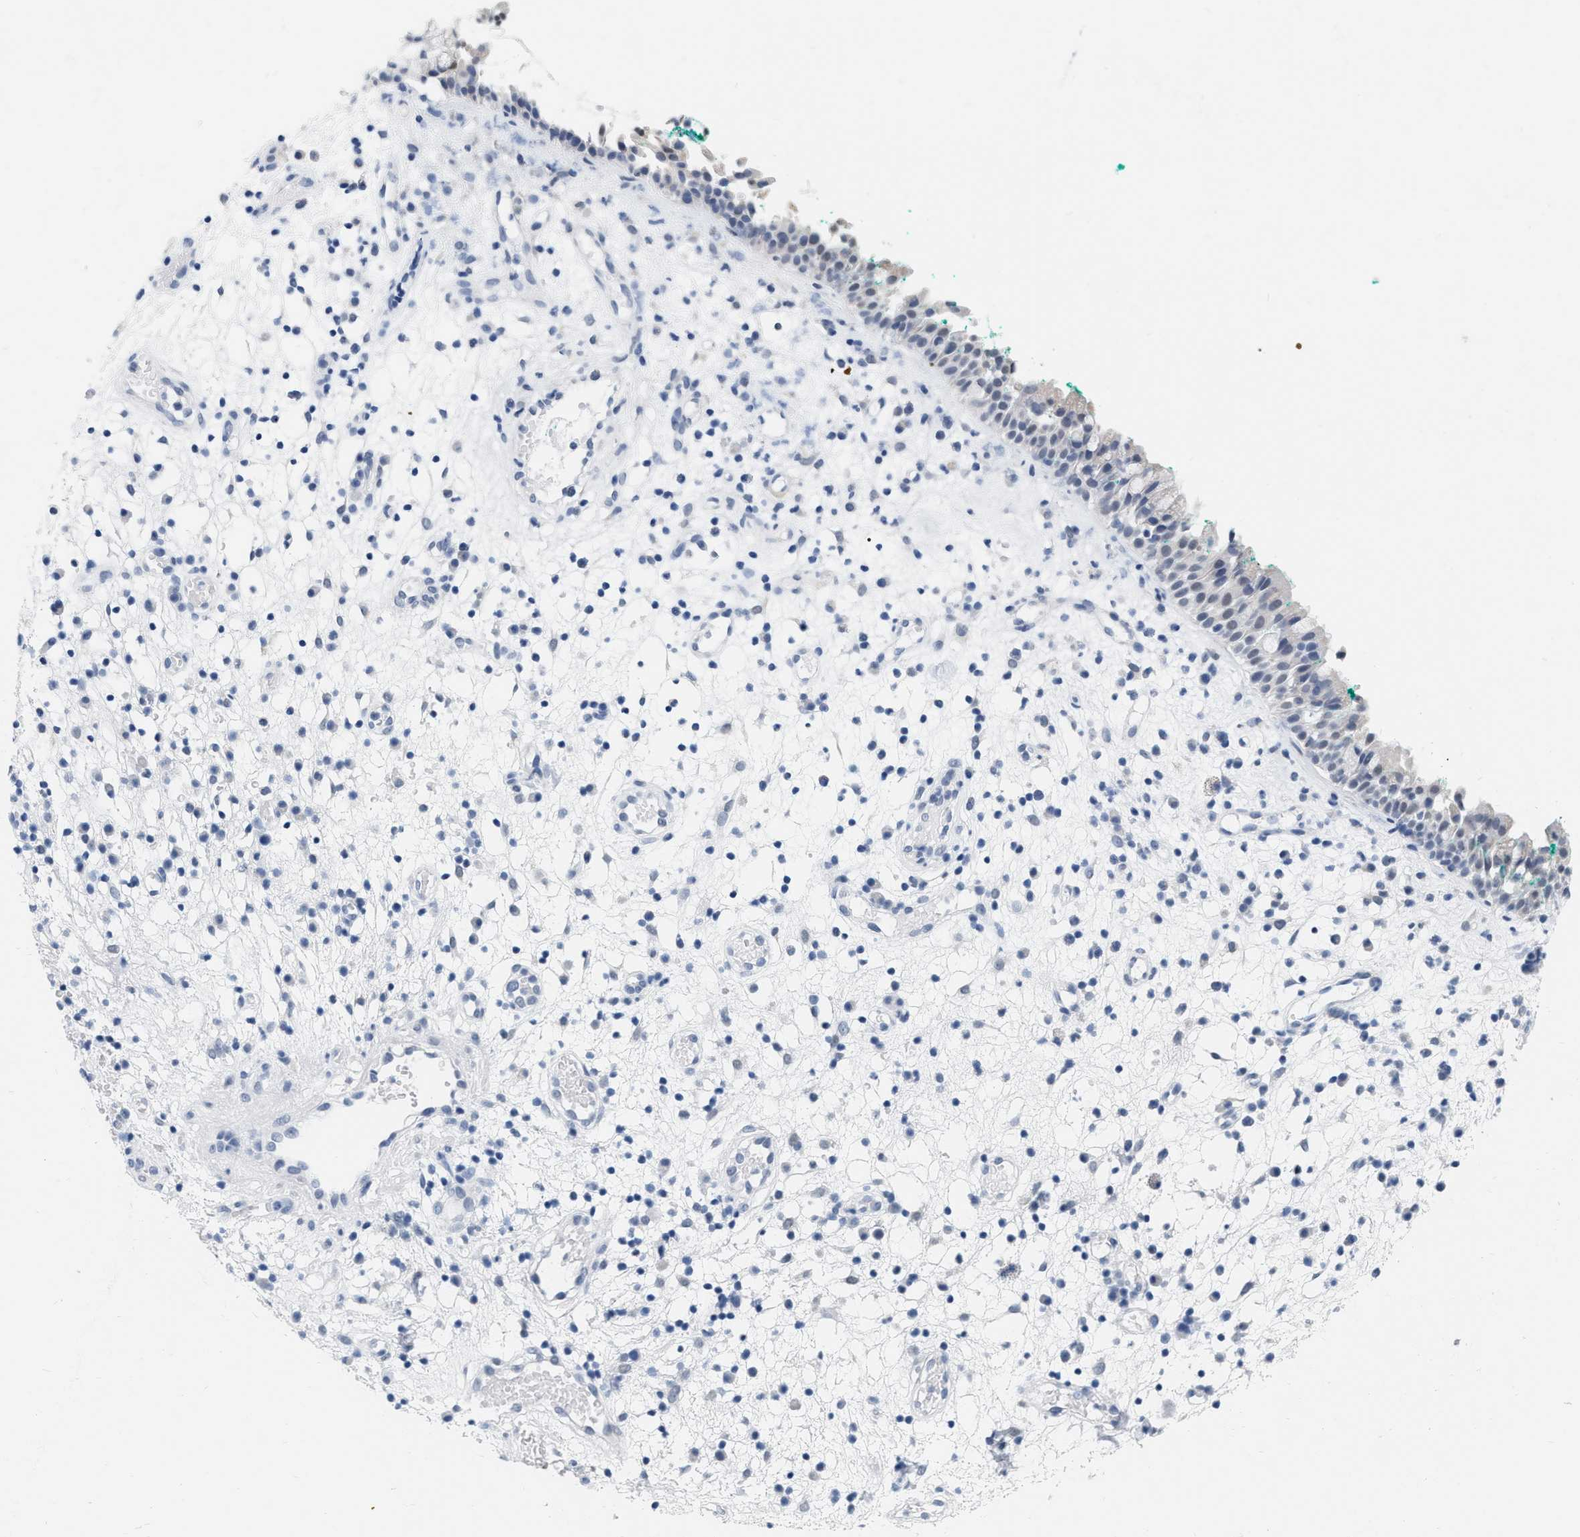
{"staining": {"intensity": "negative", "quantity": "none", "location": "none"}, "tissue": "nasopharynx", "cell_type": "Respiratory epithelial cells", "image_type": "normal", "snomed": [{"axis": "morphology", "description": "Normal tissue, NOS"}, {"axis": "morphology", "description": "Basal cell carcinoma"}, {"axis": "topography", "description": "Cartilage tissue"}, {"axis": "topography", "description": "Nasopharynx"}, {"axis": "topography", "description": "Oral tissue"}], "caption": "Protein analysis of benign nasopharynx exhibits no significant positivity in respiratory epithelial cells. (DAB immunohistochemistry with hematoxylin counter stain).", "gene": "XIRP1", "patient": {"sex": "female", "age": 77}}